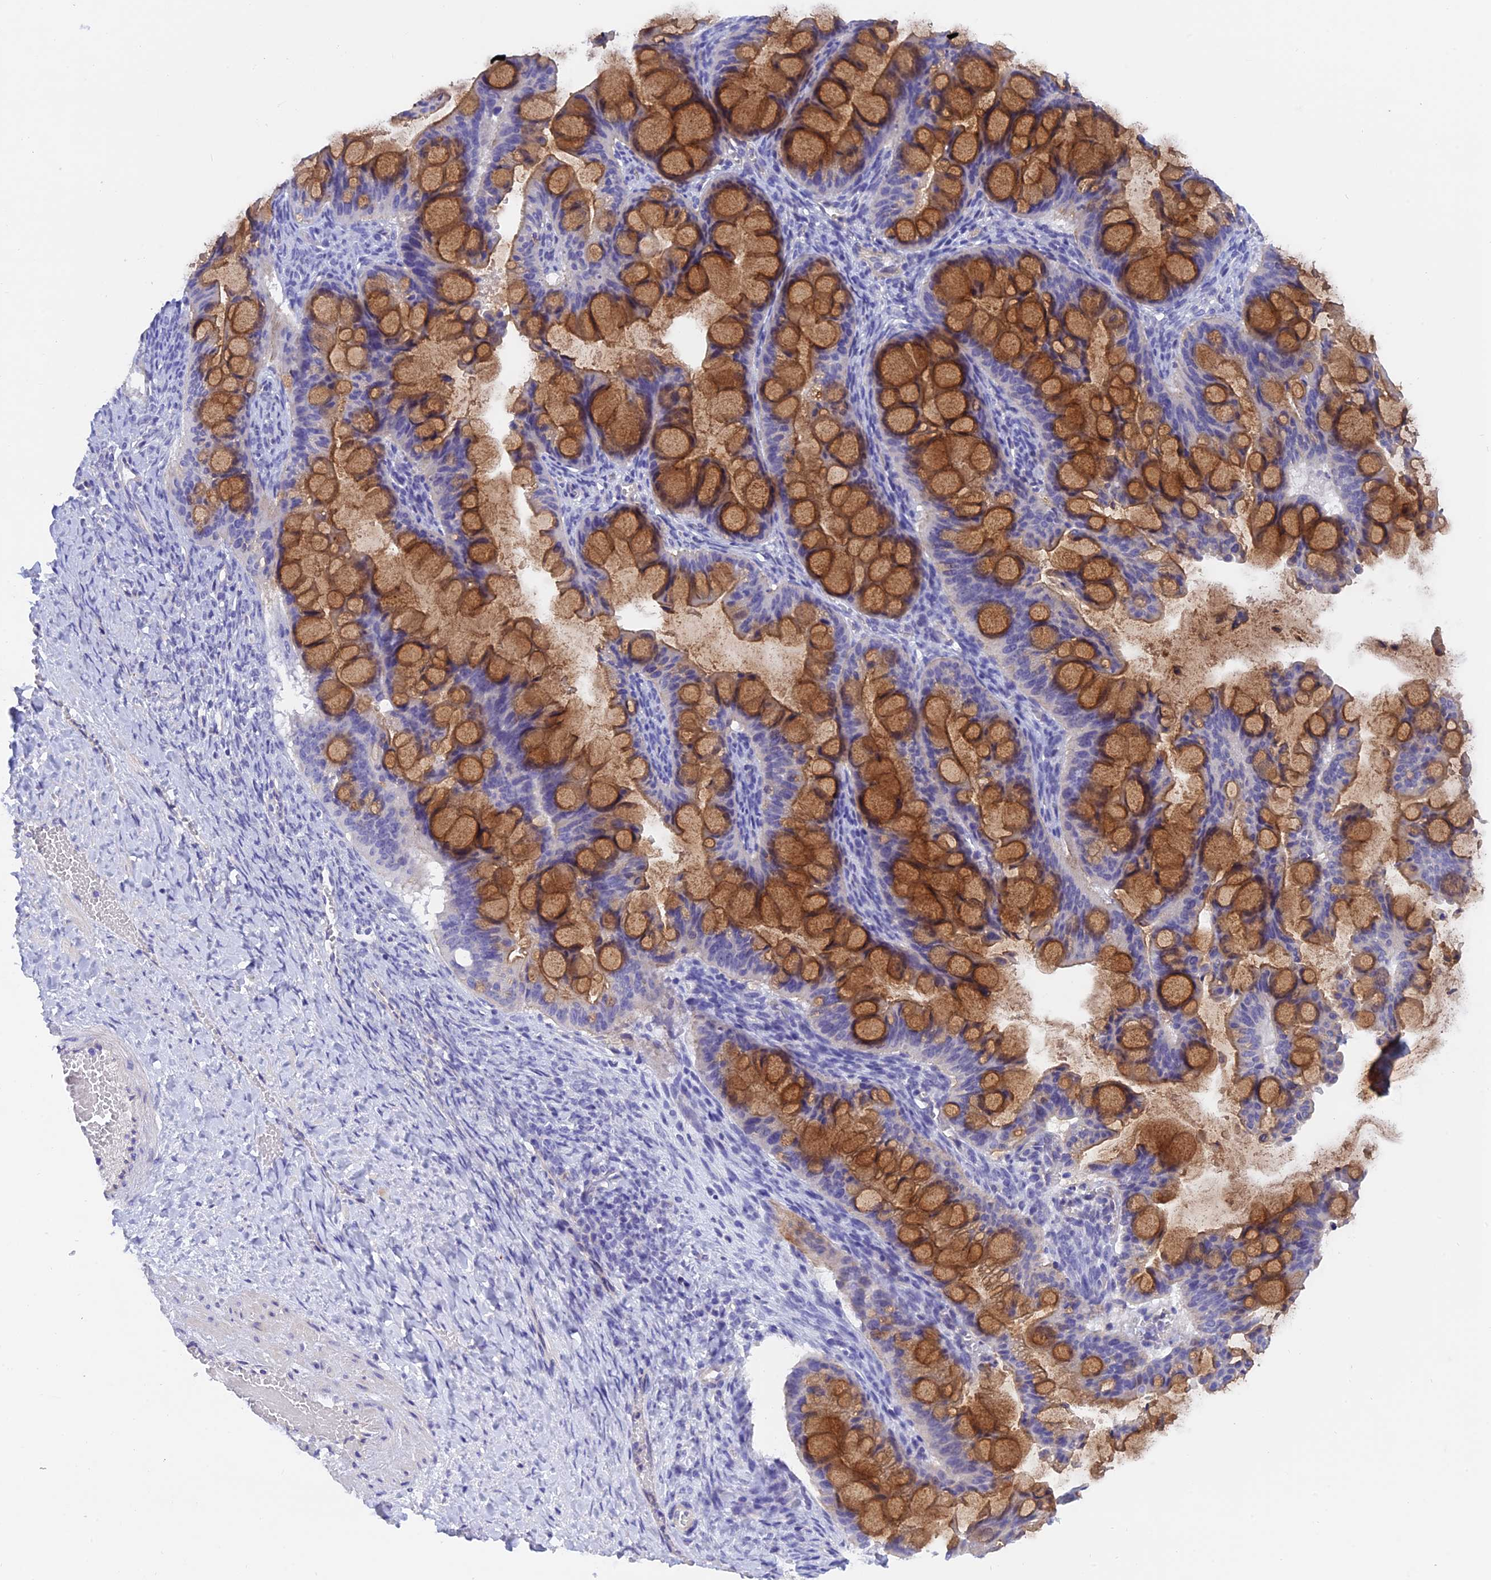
{"staining": {"intensity": "strong", "quantity": ">75%", "location": "cytoplasmic/membranous"}, "tissue": "ovarian cancer", "cell_type": "Tumor cells", "image_type": "cancer", "snomed": [{"axis": "morphology", "description": "Cystadenocarcinoma, mucinous, NOS"}, {"axis": "topography", "description": "Ovary"}], "caption": "Immunohistochemistry (IHC) image of ovarian cancer (mucinous cystadenocarcinoma) stained for a protein (brown), which reveals high levels of strong cytoplasmic/membranous staining in about >75% of tumor cells.", "gene": "C17orf67", "patient": {"sex": "female", "age": 73}}